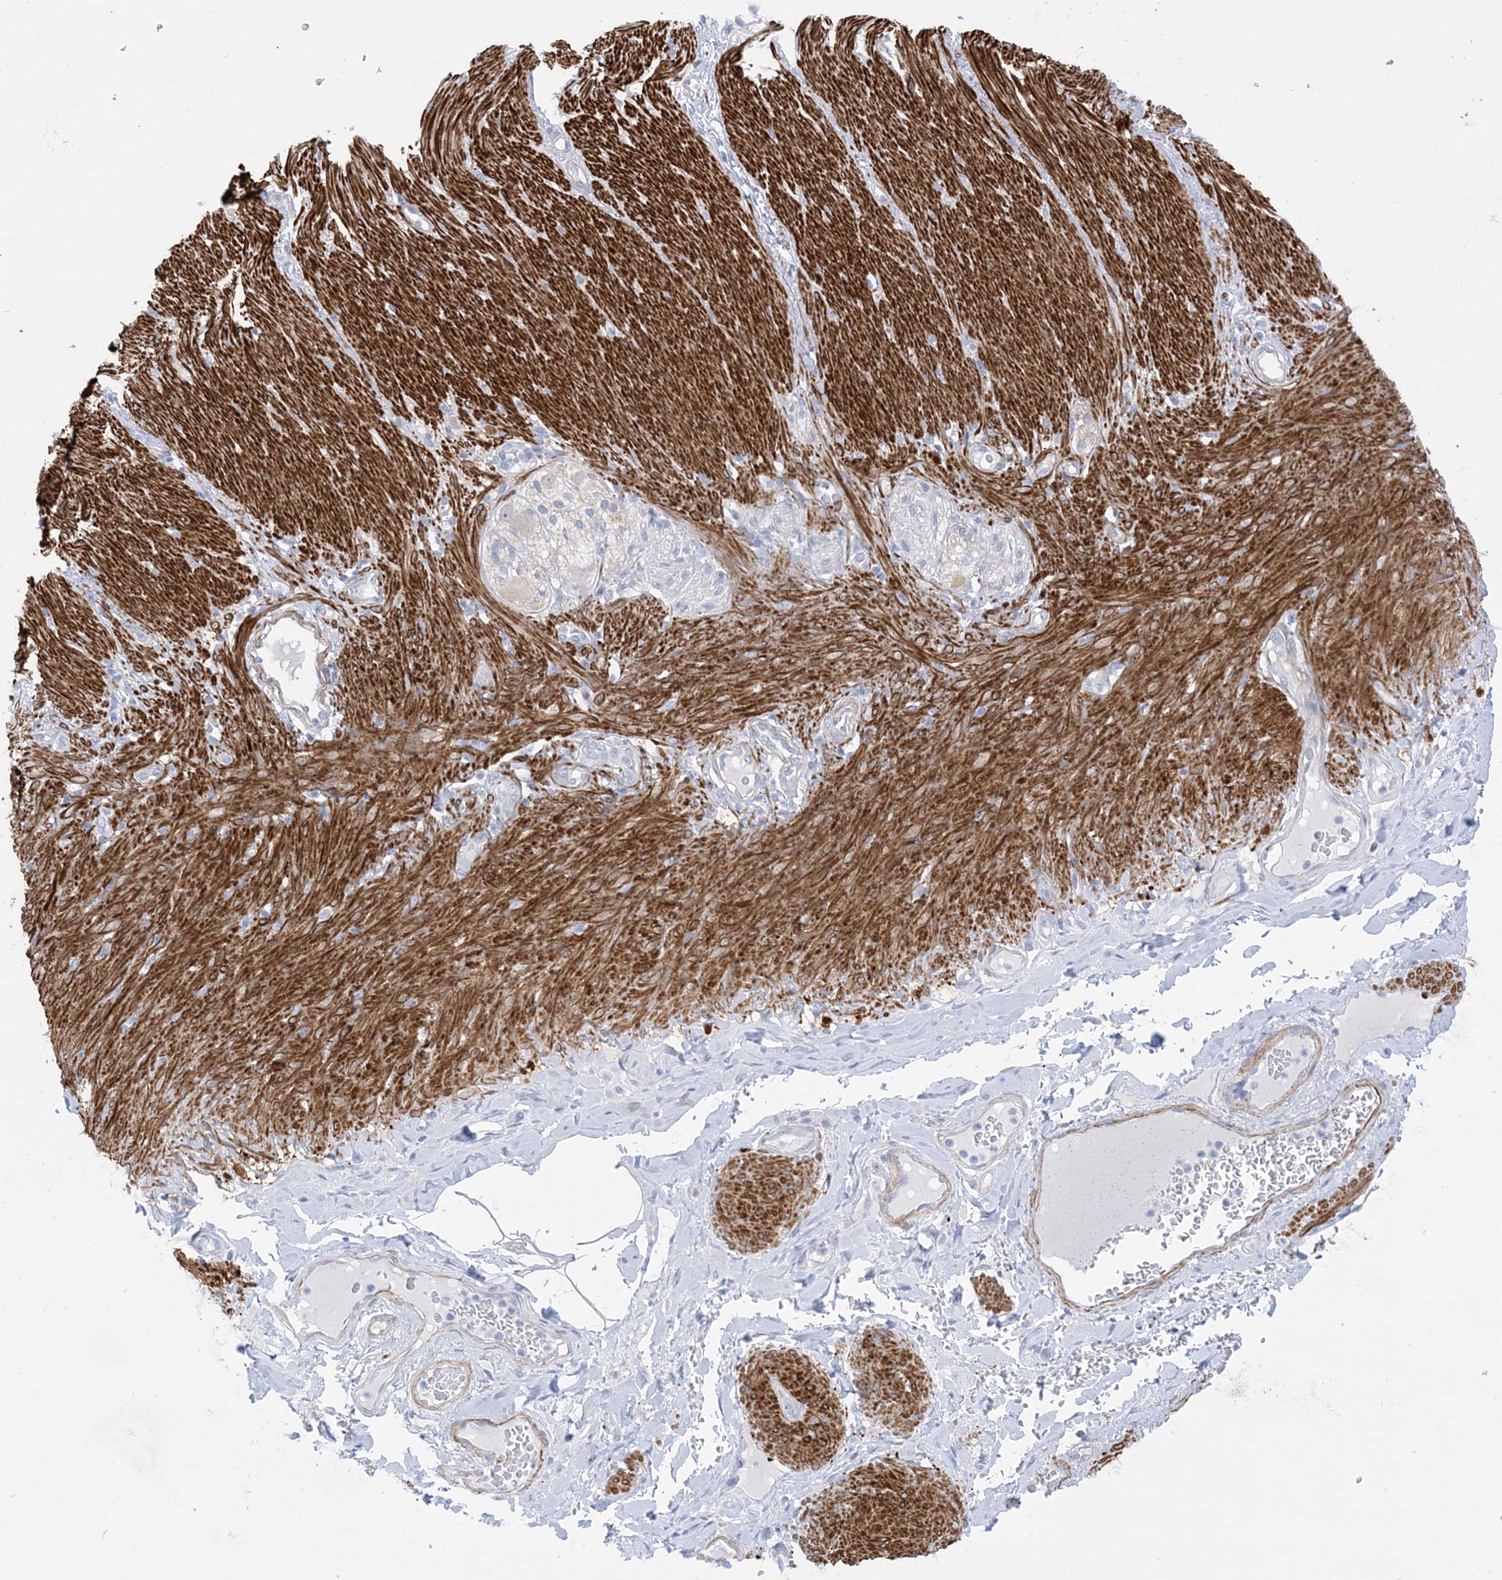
{"staining": {"intensity": "negative", "quantity": "none", "location": "none"}, "tissue": "adipose tissue", "cell_type": "Adipocytes", "image_type": "normal", "snomed": [{"axis": "morphology", "description": "Normal tissue, NOS"}, {"axis": "topography", "description": "Colon"}, {"axis": "topography", "description": "Peripheral nerve tissue"}], "caption": "Adipose tissue was stained to show a protein in brown. There is no significant staining in adipocytes. Nuclei are stained in blue.", "gene": "MARS2", "patient": {"sex": "female", "age": 61}}